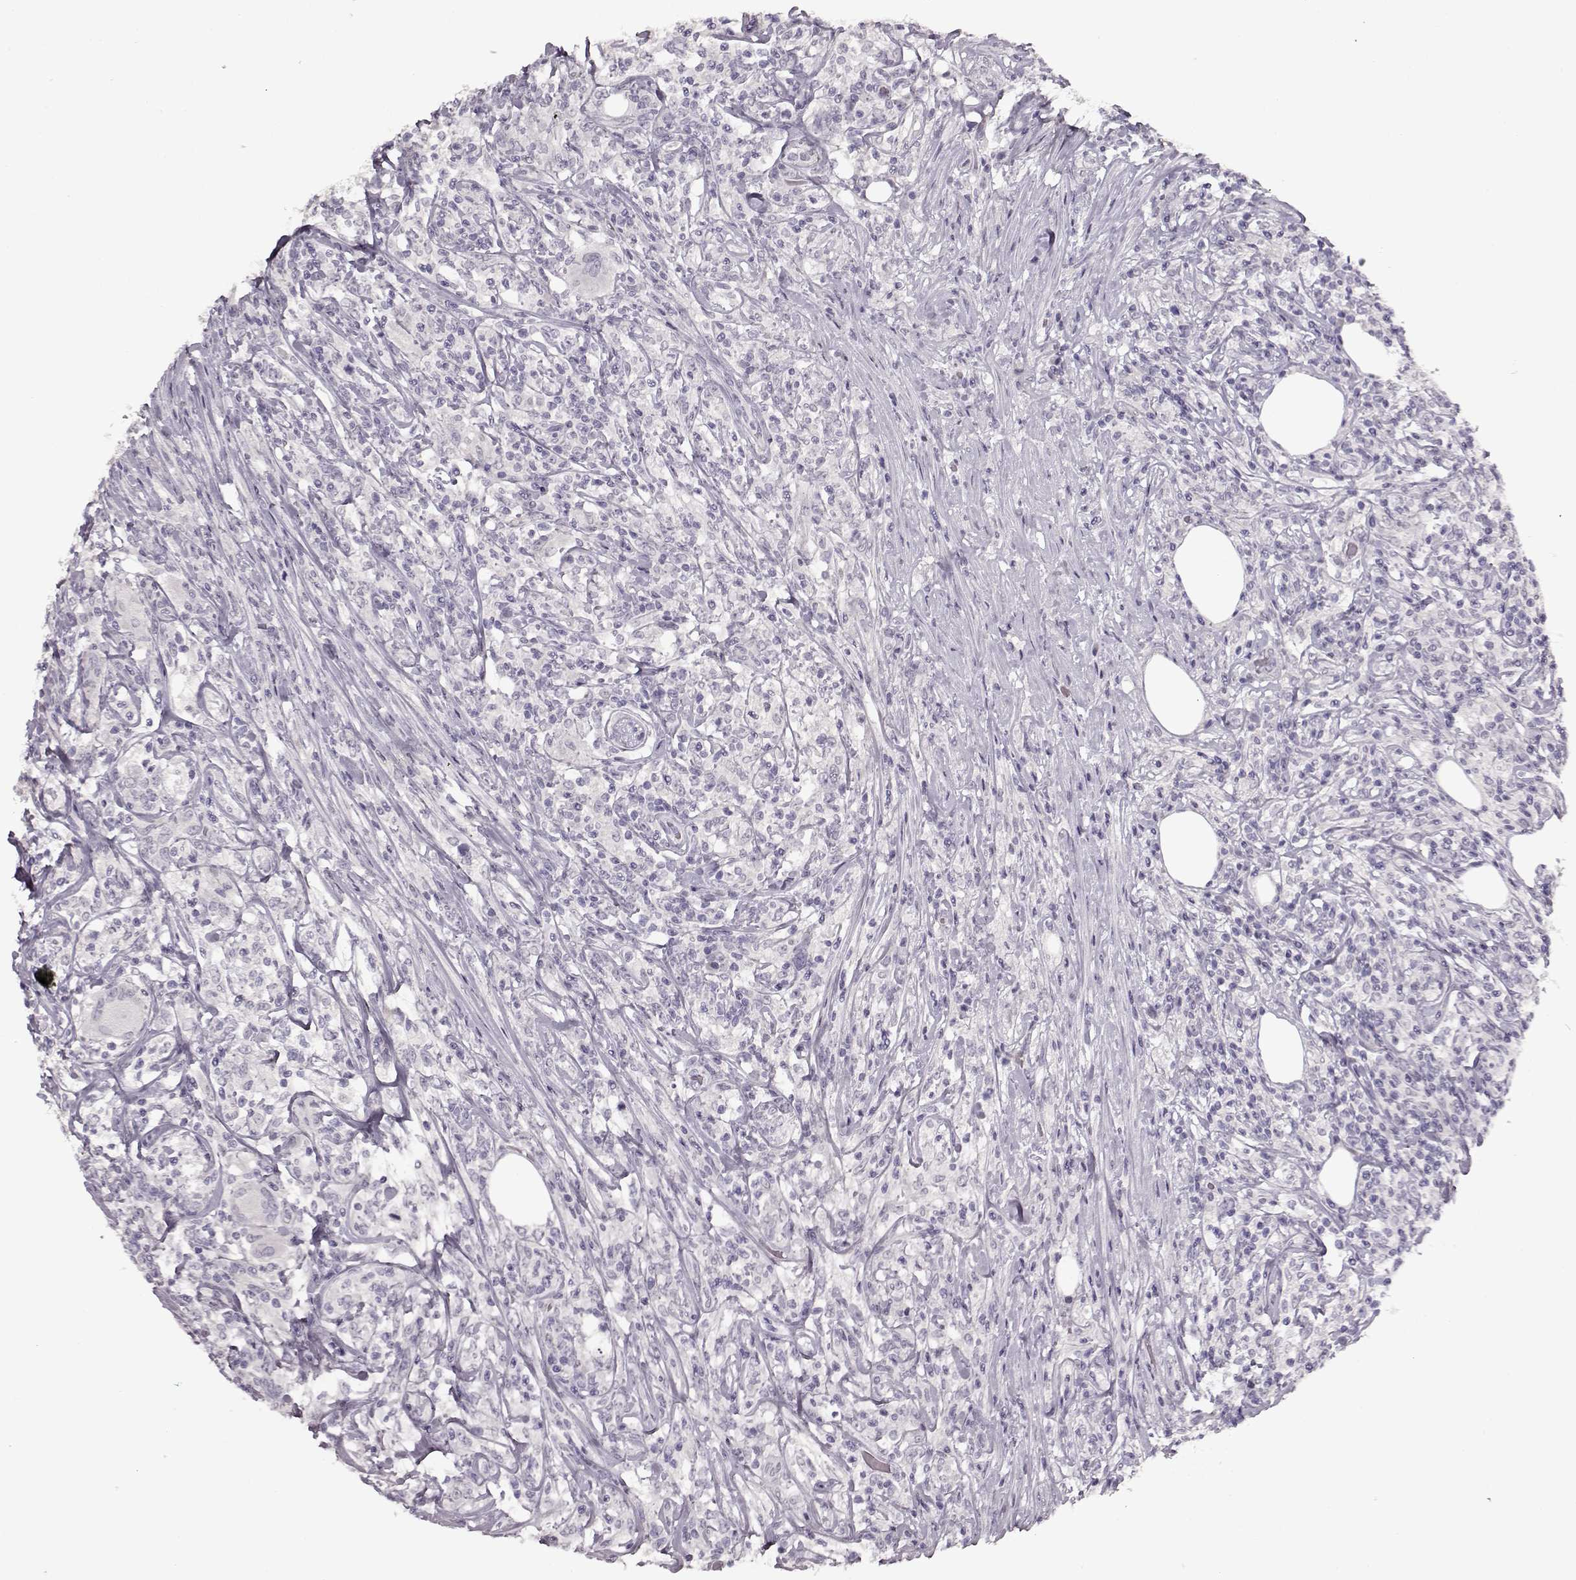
{"staining": {"intensity": "negative", "quantity": "none", "location": "none"}, "tissue": "lymphoma", "cell_type": "Tumor cells", "image_type": "cancer", "snomed": [{"axis": "morphology", "description": "Malignant lymphoma, non-Hodgkin's type, High grade"}, {"axis": "topography", "description": "Lymph node"}], "caption": "Image shows no significant protein expression in tumor cells of high-grade malignant lymphoma, non-Hodgkin's type.", "gene": "FSHB", "patient": {"sex": "female", "age": 84}}